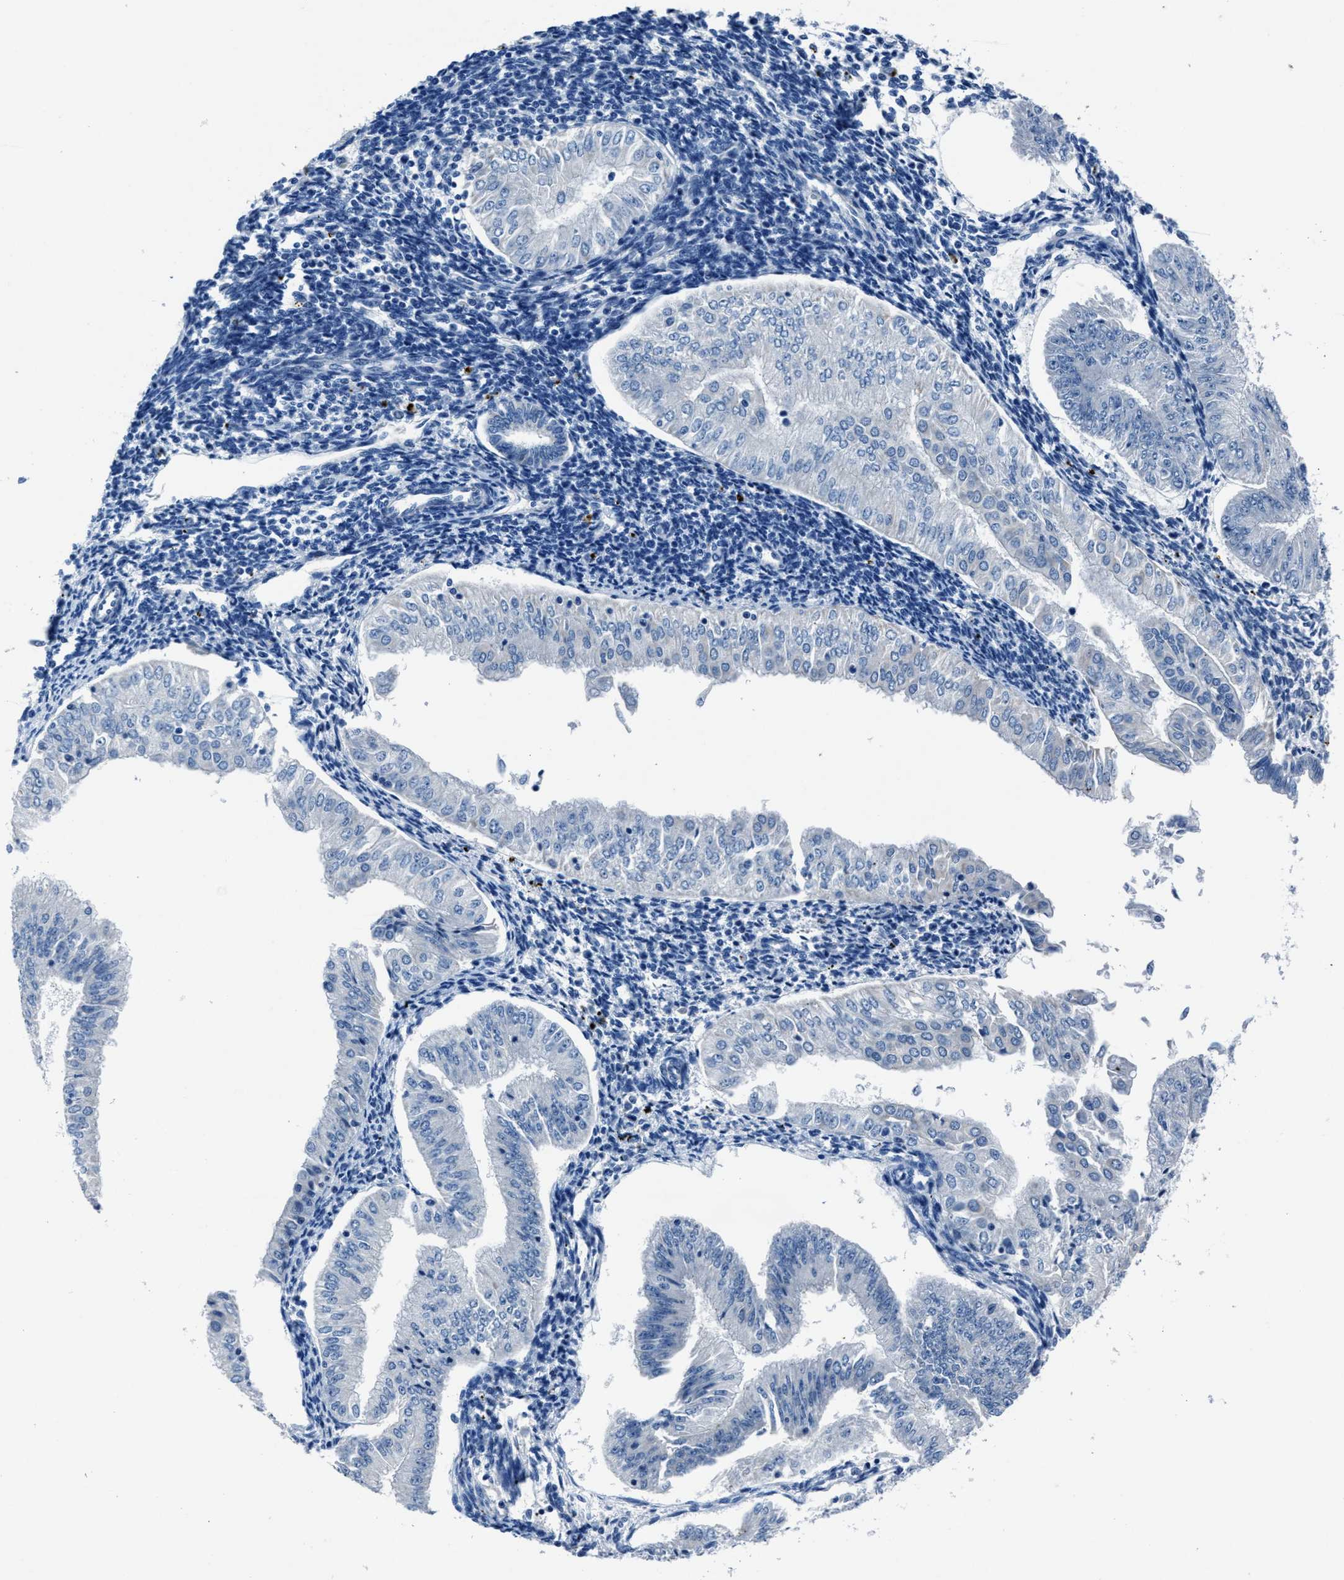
{"staining": {"intensity": "negative", "quantity": "none", "location": "none"}, "tissue": "endometrial cancer", "cell_type": "Tumor cells", "image_type": "cancer", "snomed": [{"axis": "morphology", "description": "Normal tissue, NOS"}, {"axis": "morphology", "description": "Adenocarcinoma, NOS"}, {"axis": "topography", "description": "Endometrium"}], "caption": "Micrograph shows no protein expression in tumor cells of adenocarcinoma (endometrial) tissue.", "gene": "NACAD", "patient": {"sex": "female", "age": 53}}